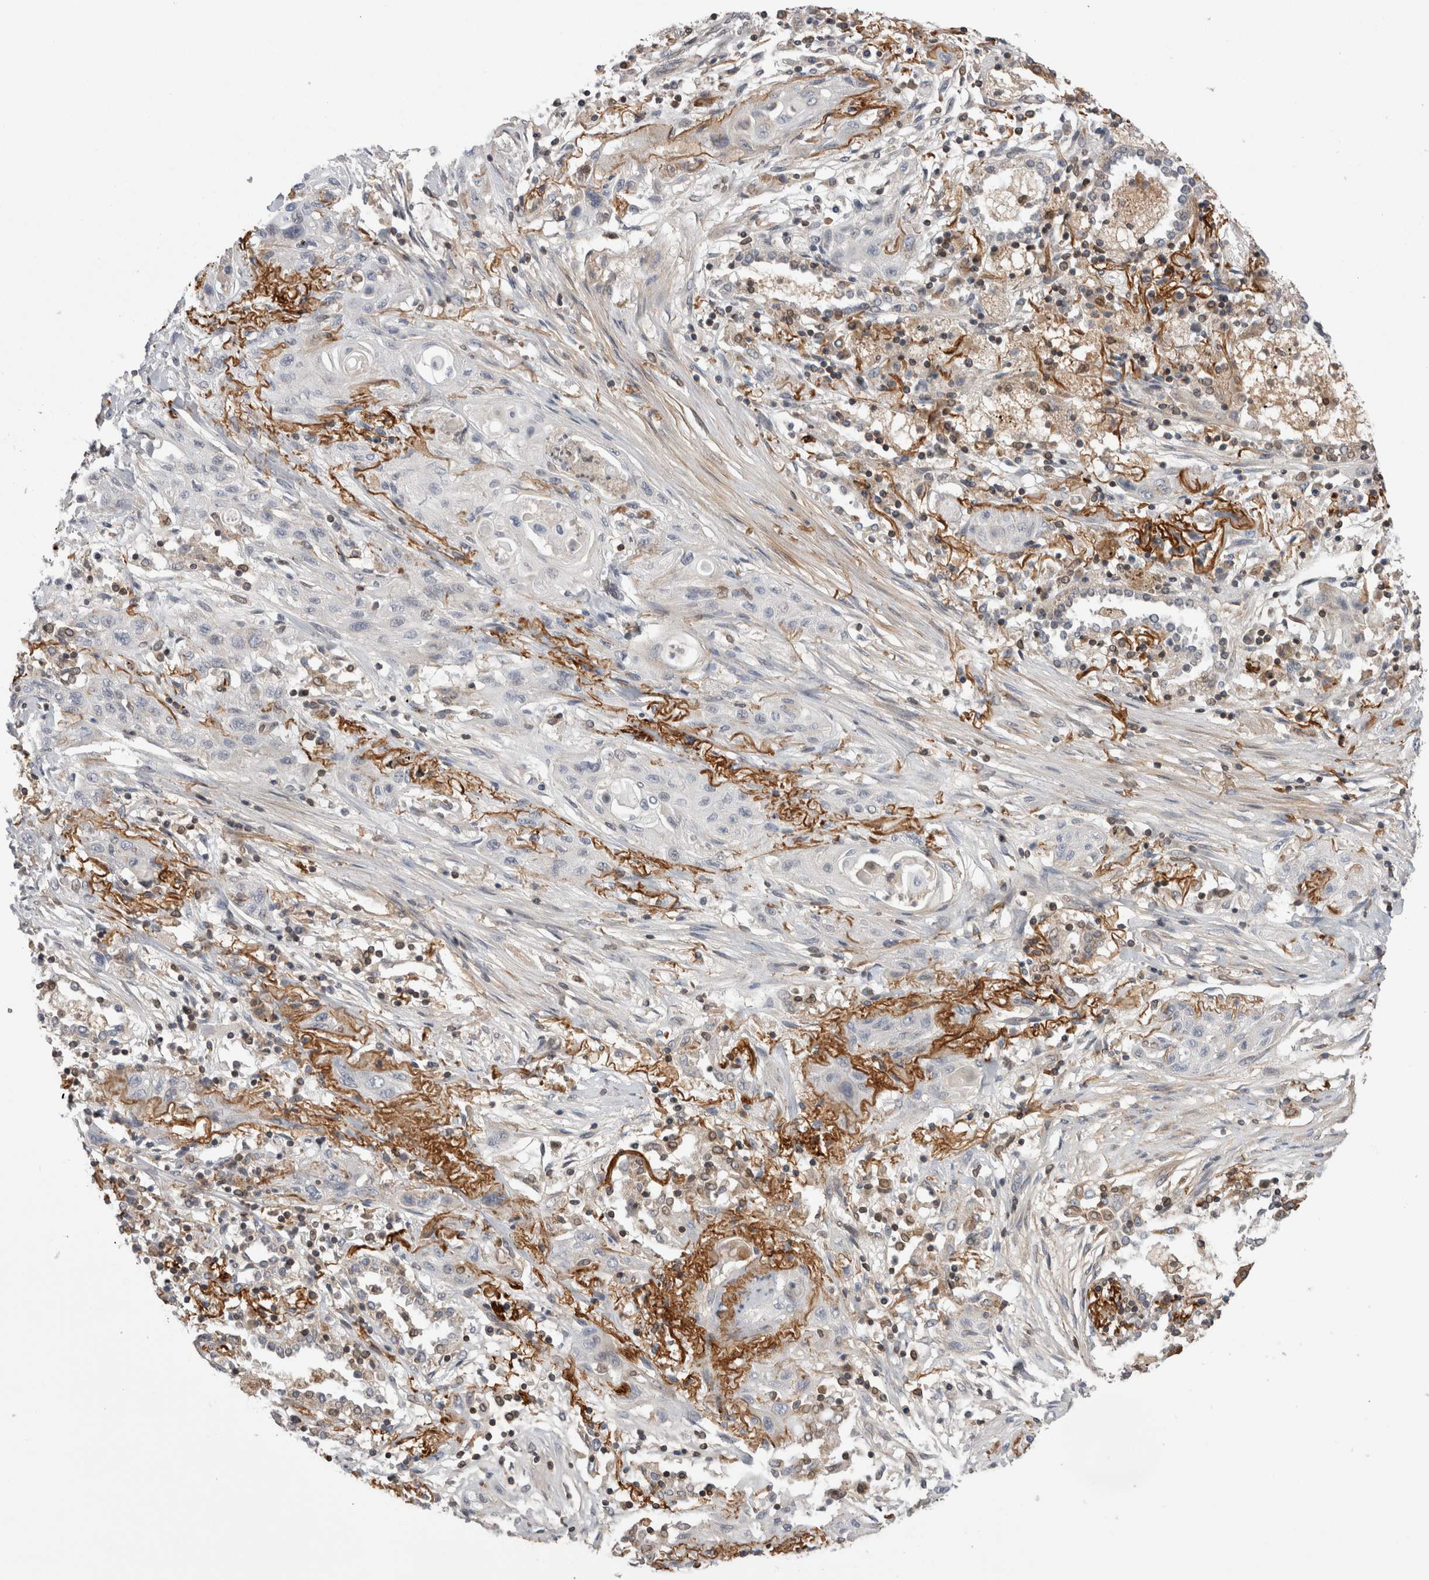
{"staining": {"intensity": "negative", "quantity": "none", "location": "none"}, "tissue": "lung cancer", "cell_type": "Tumor cells", "image_type": "cancer", "snomed": [{"axis": "morphology", "description": "Squamous cell carcinoma, NOS"}, {"axis": "topography", "description": "Lung"}], "caption": "There is no significant positivity in tumor cells of squamous cell carcinoma (lung). Brightfield microscopy of immunohistochemistry stained with DAB (3,3'-diaminobenzidine) (brown) and hematoxylin (blue), captured at high magnification.", "gene": "DARS2", "patient": {"sex": "female", "age": 47}}